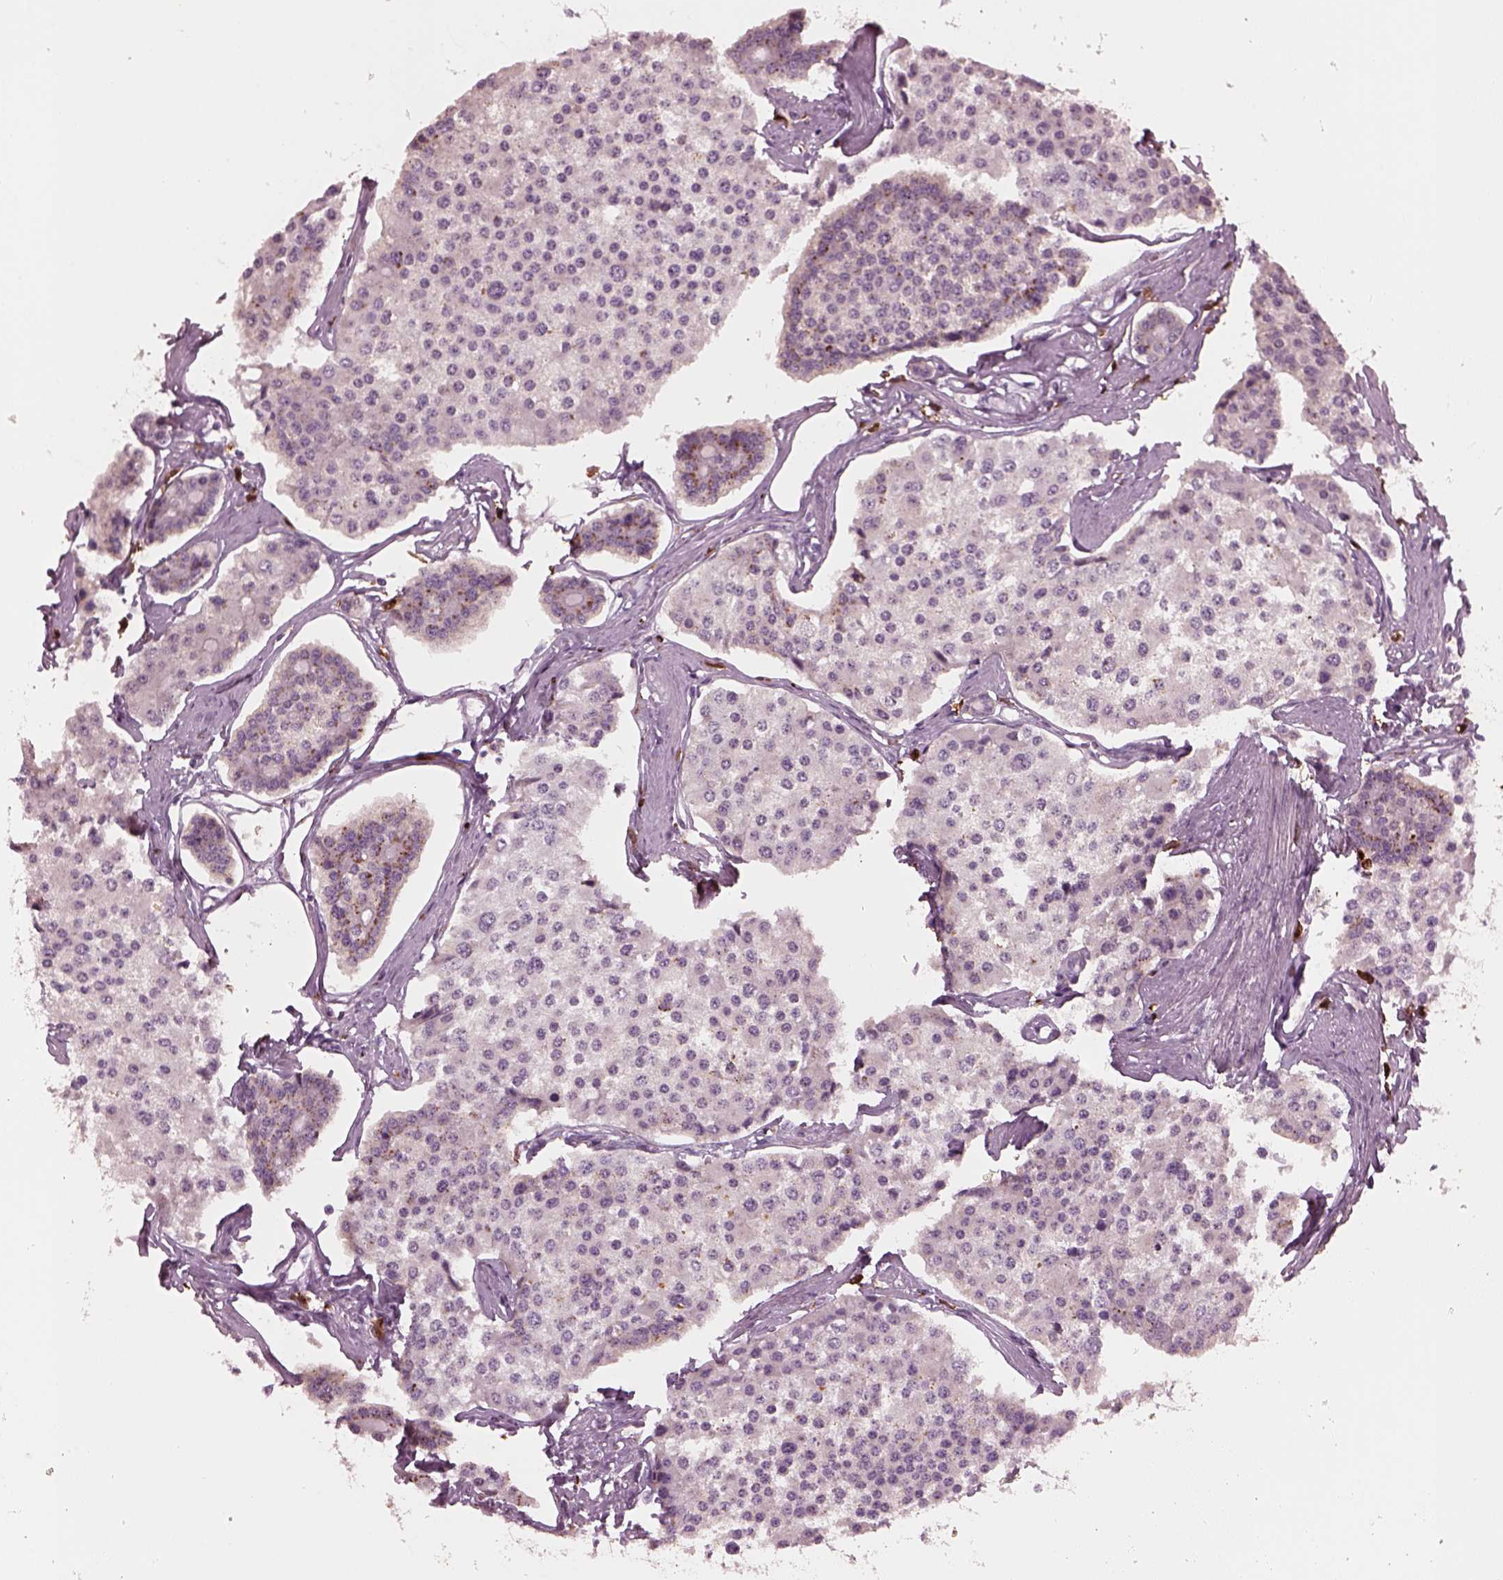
{"staining": {"intensity": "negative", "quantity": "none", "location": "none"}, "tissue": "carcinoid", "cell_type": "Tumor cells", "image_type": "cancer", "snomed": [{"axis": "morphology", "description": "Carcinoid, malignant, NOS"}, {"axis": "topography", "description": "Small intestine"}], "caption": "High power microscopy histopathology image of an immunohistochemistry micrograph of malignant carcinoid, revealing no significant staining in tumor cells.", "gene": "SLAMF8", "patient": {"sex": "female", "age": 65}}